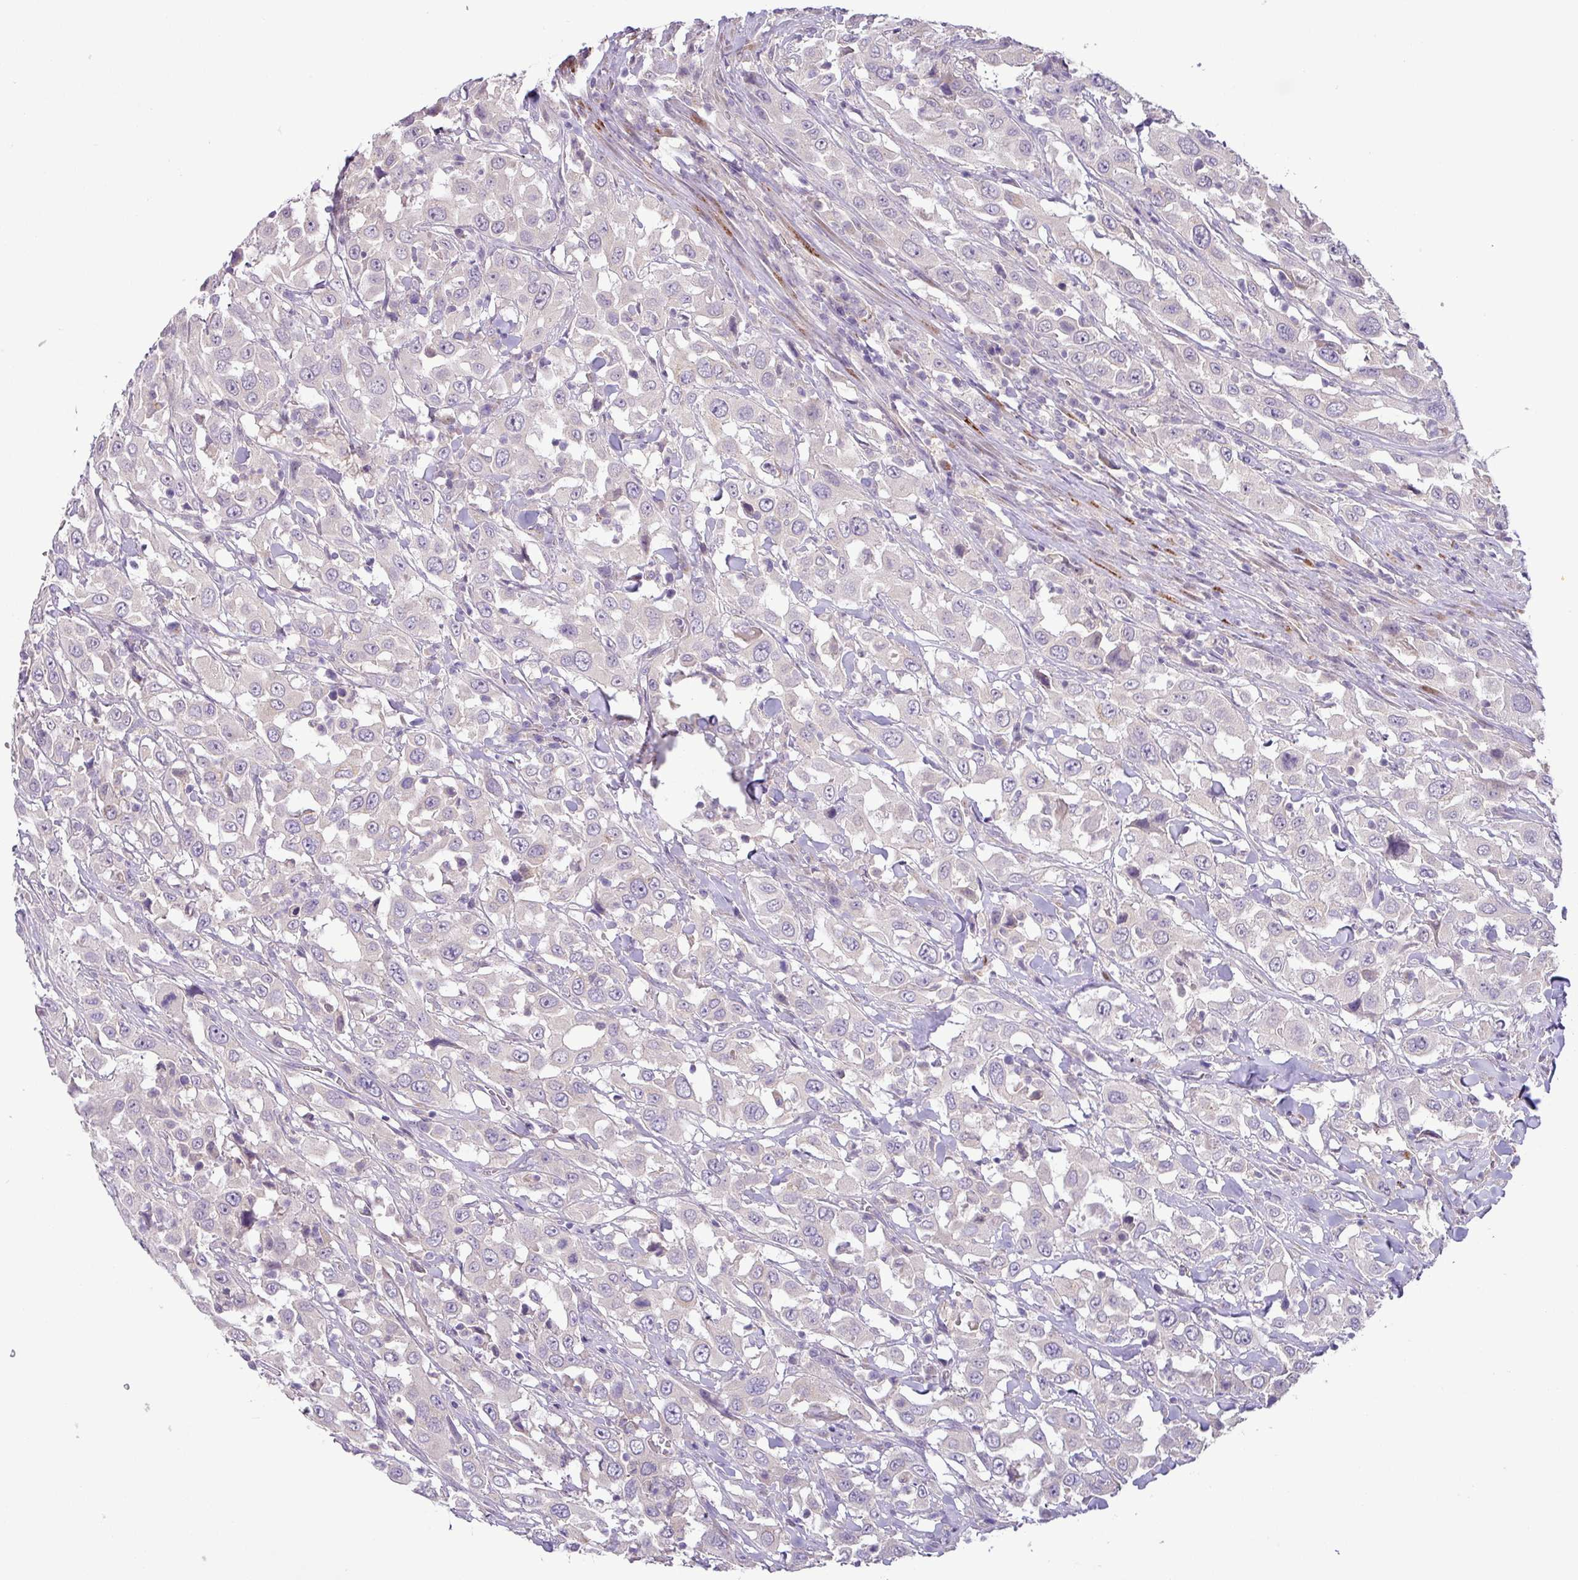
{"staining": {"intensity": "negative", "quantity": "none", "location": "none"}, "tissue": "urothelial cancer", "cell_type": "Tumor cells", "image_type": "cancer", "snomed": [{"axis": "morphology", "description": "Urothelial carcinoma, High grade"}, {"axis": "topography", "description": "Urinary bladder"}], "caption": "Immunohistochemistry (IHC) histopathology image of human urothelial carcinoma (high-grade) stained for a protein (brown), which displays no staining in tumor cells. (DAB (3,3'-diaminobenzidine) immunohistochemistry (IHC) with hematoxylin counter stain).", "gene": "GALNT12", "patient": {"sex": "male", "age": 61}}